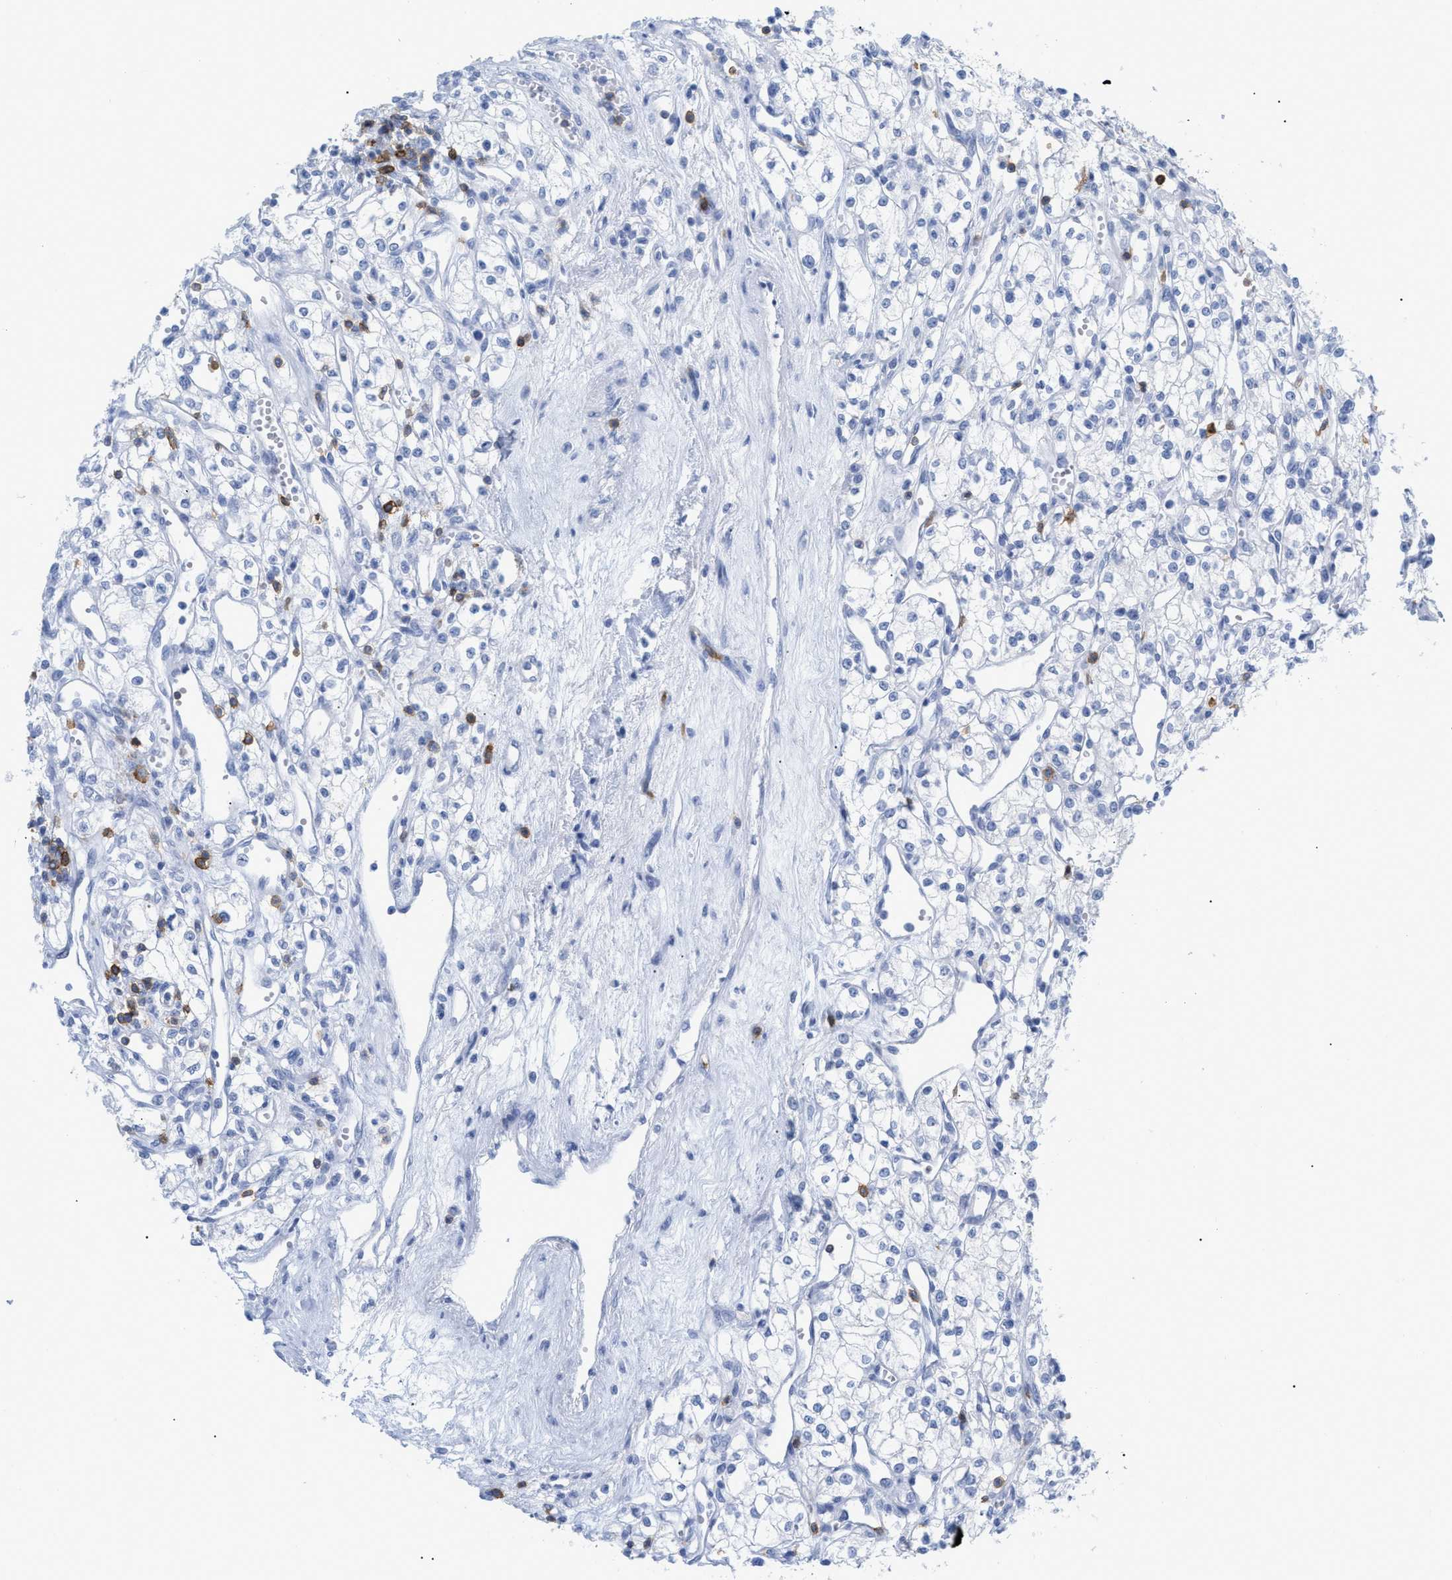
{"staining": {"intensity": "negative", "quantity": "none", "location": "none"}, "tissue": "renal cancer", "cell_type": "Tumor cells", "image_type": "cancer", "snomed": [{"axis": "morphology", "description": "Adenocarcinoma, NOS"}, {"axis": "topography", "description": "Kidney"}], "caption": "There is no significant expression in tumor cells of adenocarcinoma (renal).", "gene": "CD5", "patient": {"sex": "male", "age": 59}}